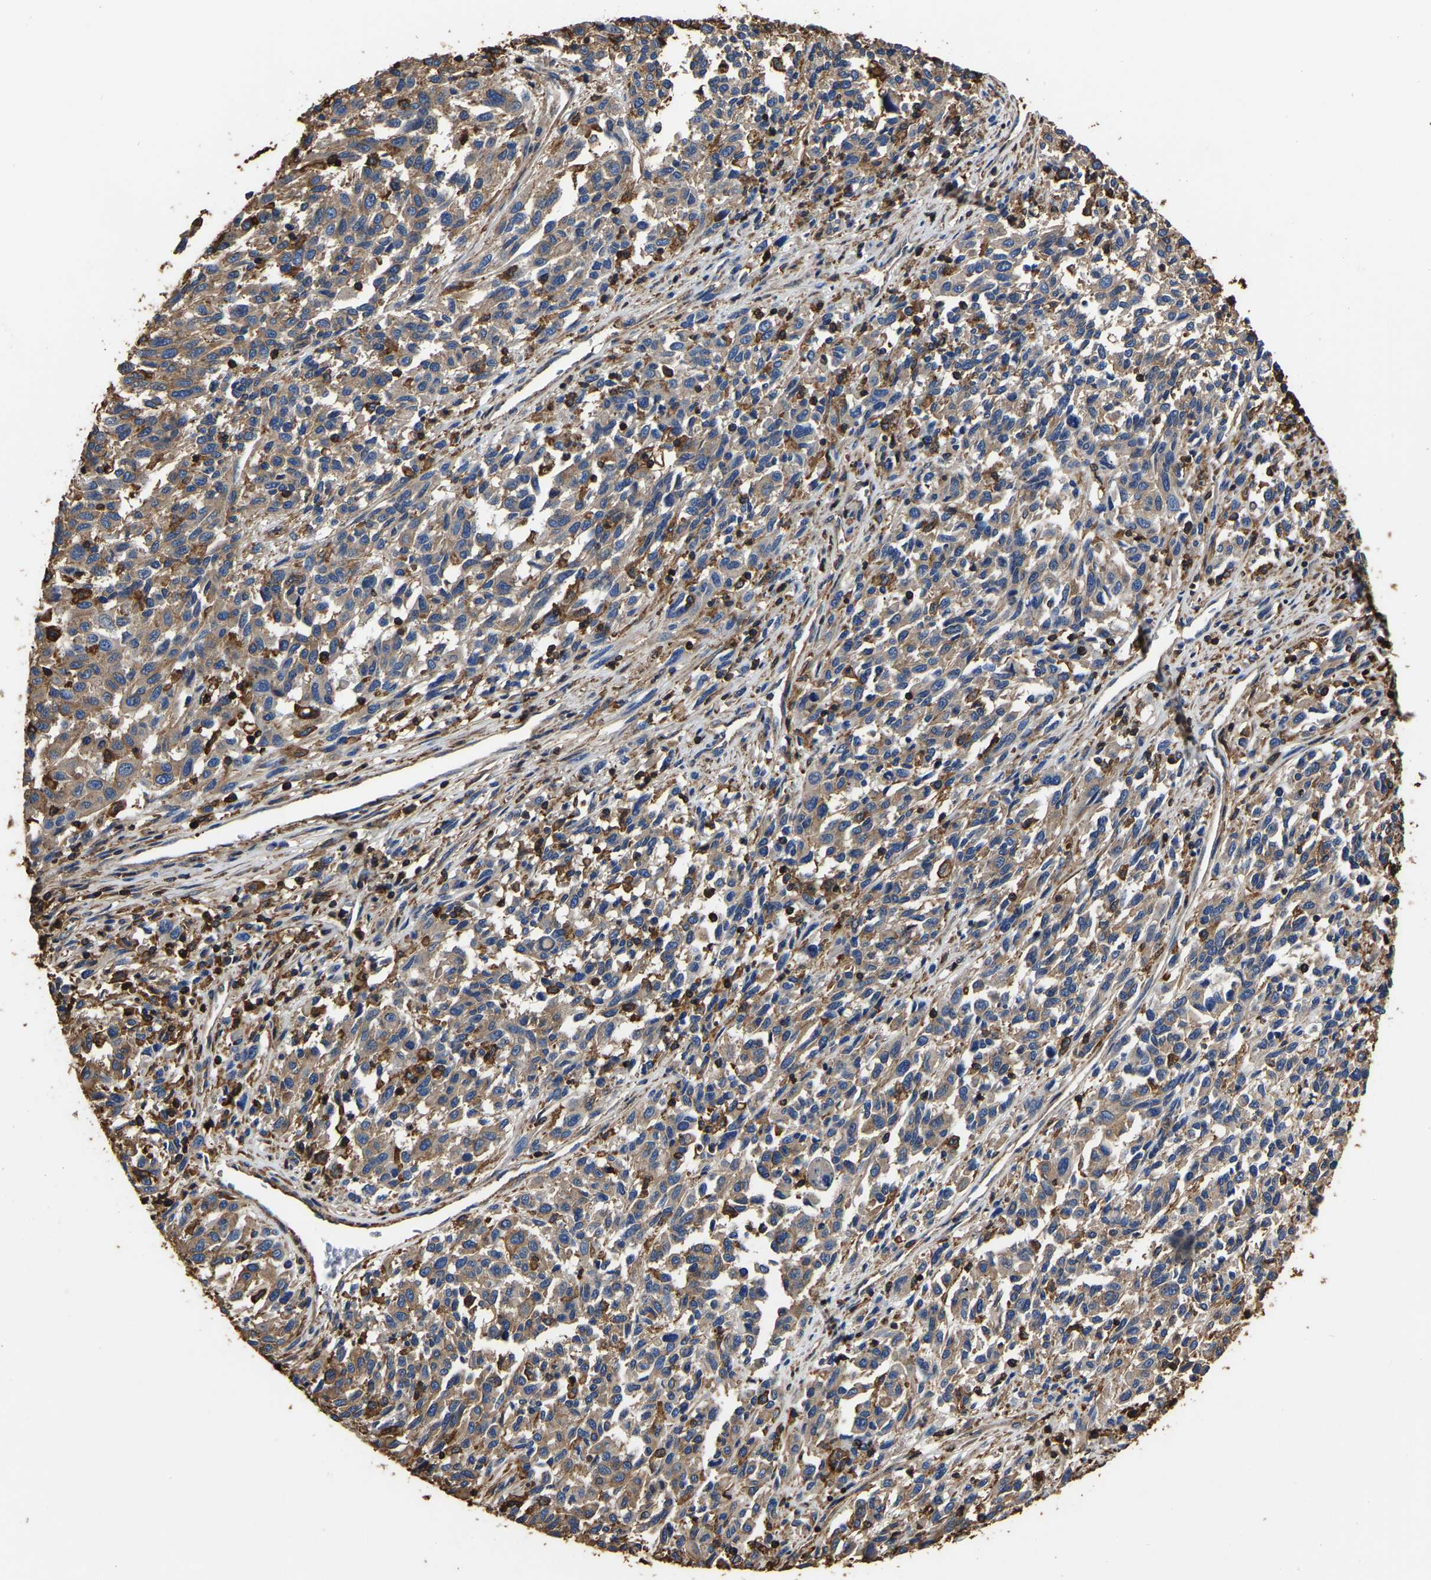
{"staining": {"intensity": "weak", "quantity": ">75%", "location": "cytoplasmic/membranous"}, "tissue": "melanoma", "cell_type": "Tumor cells", "image_type": "cancer", "snomed": [{"axis": "morphology", "description": "Malignant melanoma, Metastatic site"}, {"axis": "topography", "description": "Lymph node"}], "caption": "About >75% of tumor cells in melanoma display weak cytoplasmic/membranous protein expression as visualized by brown immunohistochemical staining.", "gene": "ARMT1", "patient": {"sex": "male", "age": 61}}